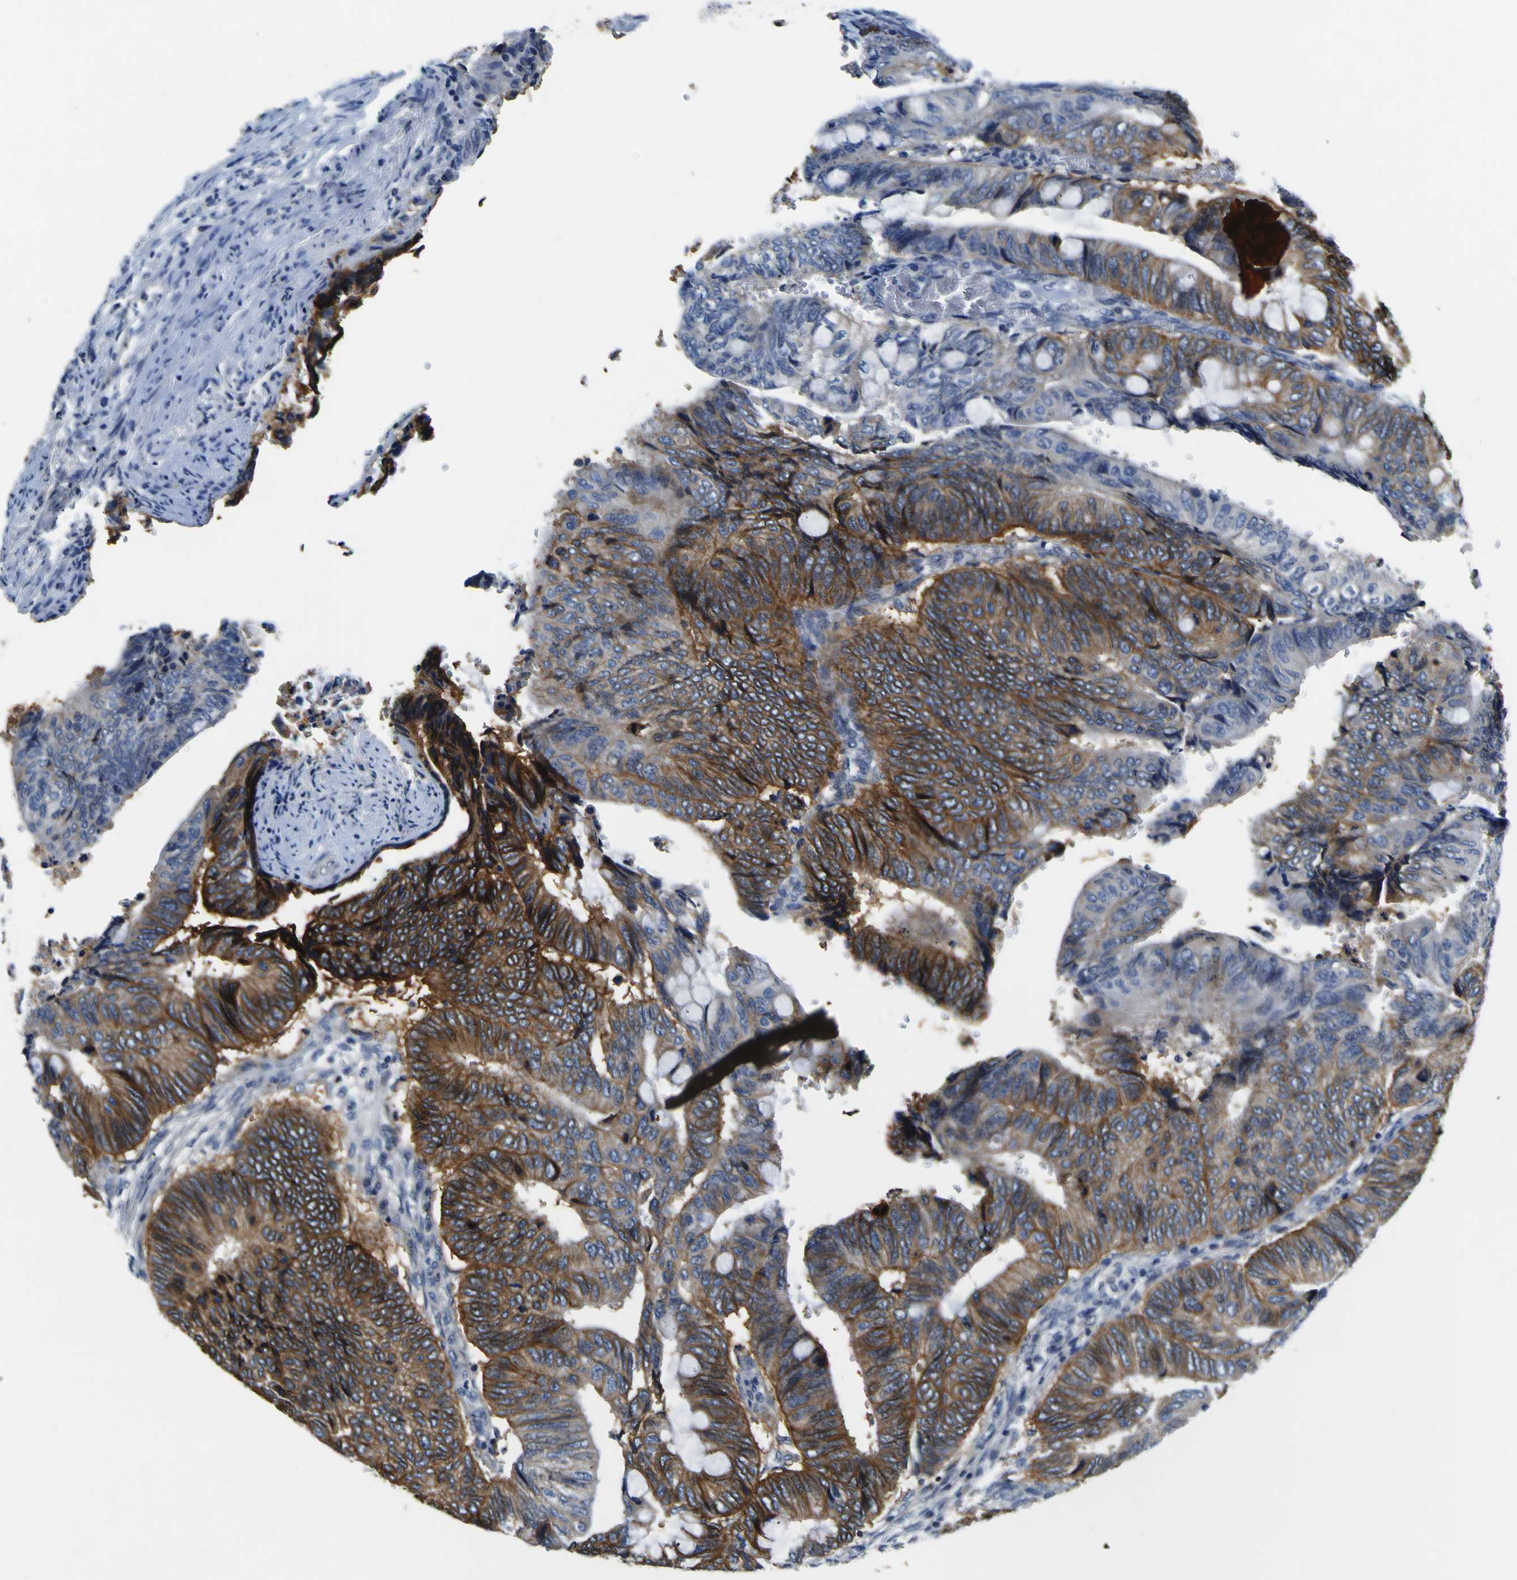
{"staining": {"intensity": "moderate", "quantity": "25%-75%", "location": "cytoplasmic/membranous"}, "tissue": "colorectal cancer", "cell_type": "Tumor cells", "image_type": "cancer", "snomed": [{"axis": "morphology", "description": "Normal tissue, NOS"}, {"axis": "morphology", "description": "Adenocarcinoma, NOS"}, {"axis": "topography", "description": "Rectum"}, {"axis": "topography", "description": "Peripheral nerve tissue"}], "caption": "Colorectal cancer stained with a brown dye exhibits moderate cytoplasmic/membranous positive staining in about 25%-75% of tumor cells.", "gene": "EPHB4", "patient": {"sex": "male", "age": 92}}